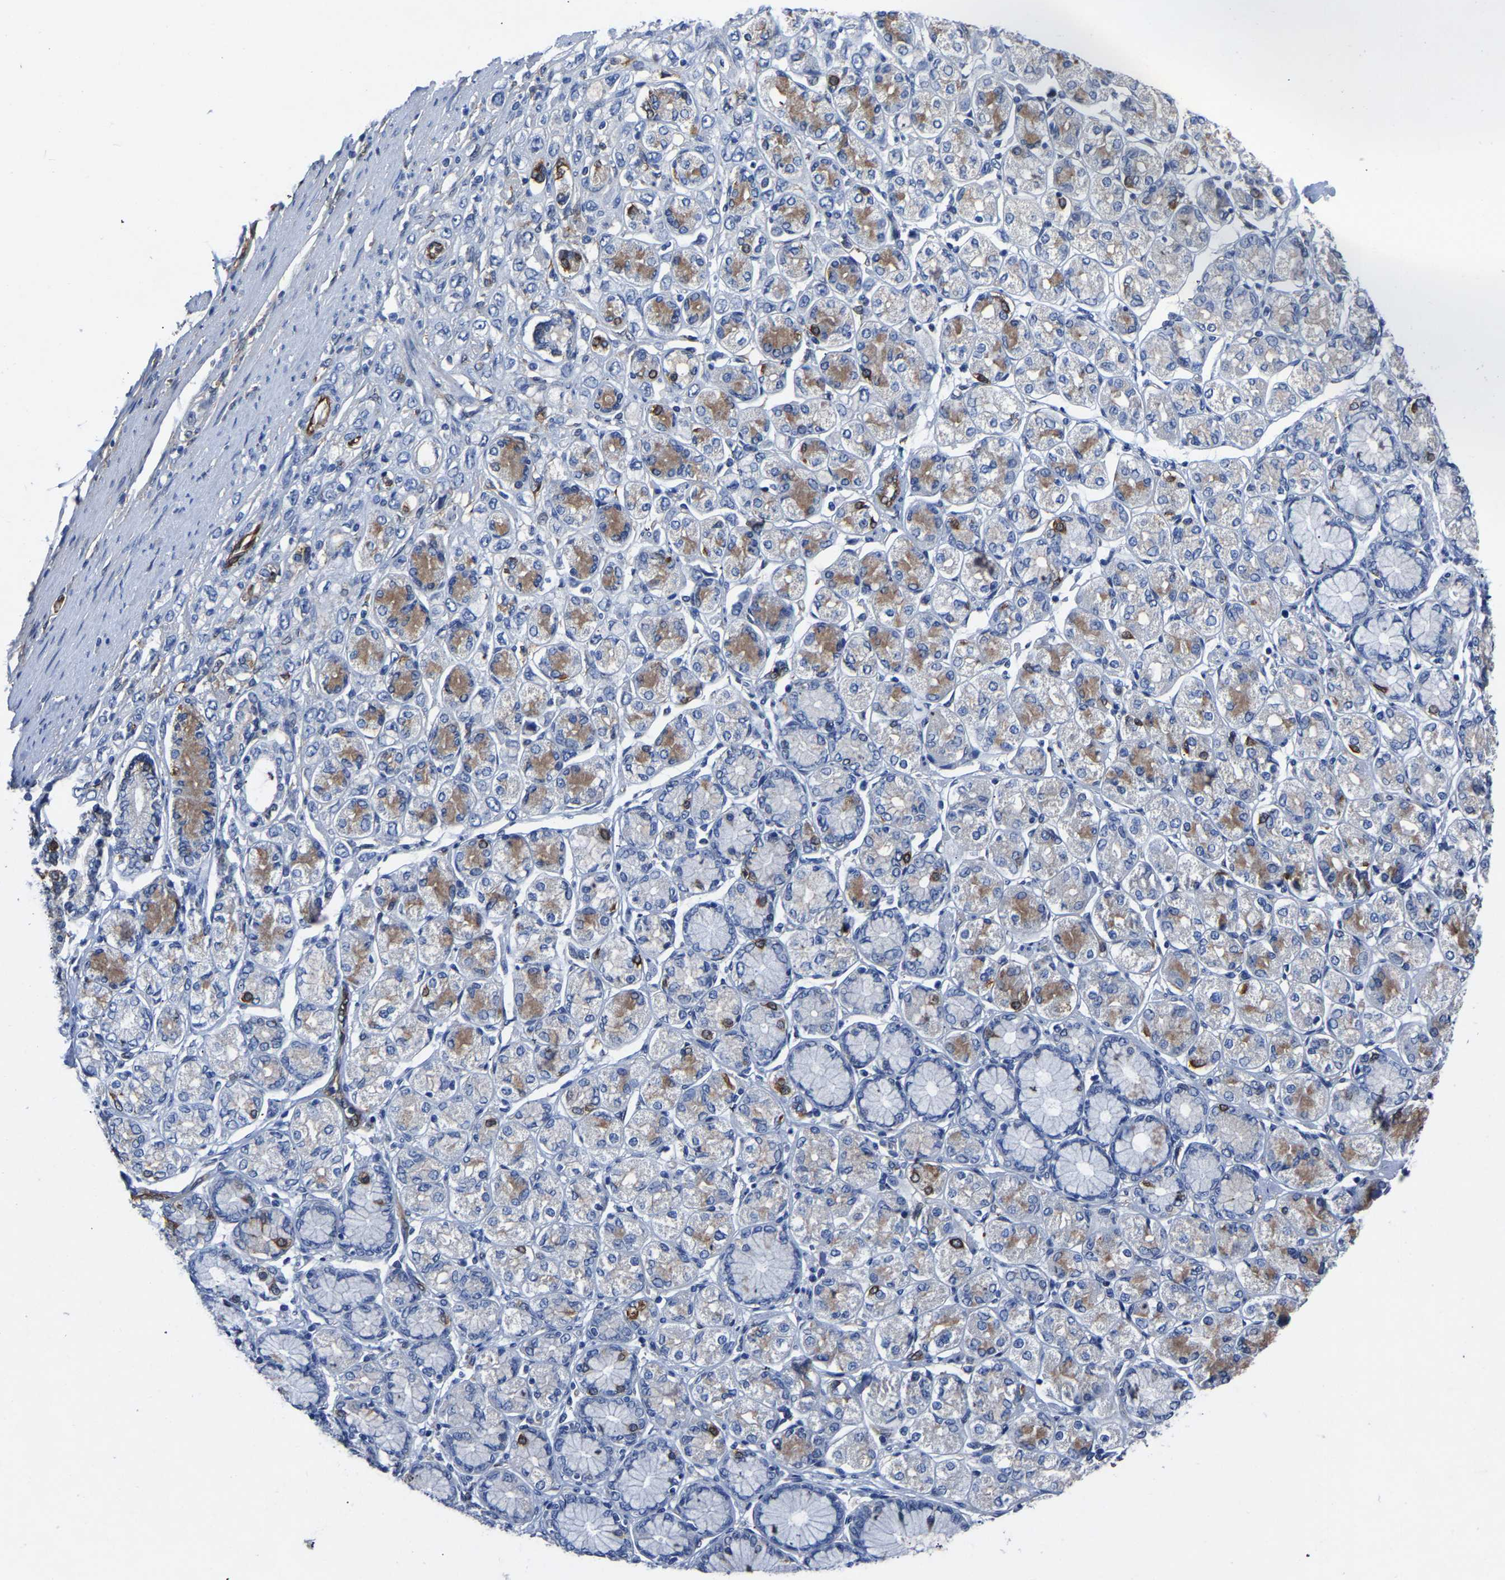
{"staining": {"intensity": "negative", "quantity": "none", "location": "none"}, "tissue": "stomach cancer", "cell_type": "Tumor cells", "image_type": "cancer", "snomed": [{"axis": "morphology", "description": "Adenocarcinoma, NOS"}, {"axis": "topography", "description": "Stomach"}], "caption": "Photomicrograph shows no significant protein staining in tumor cells of stomach cancer. (Brightfield microscopy of DAB IHC at high magnification).", "gene": "ATG2B", "patient": {"sex": "female", "age": 65}}